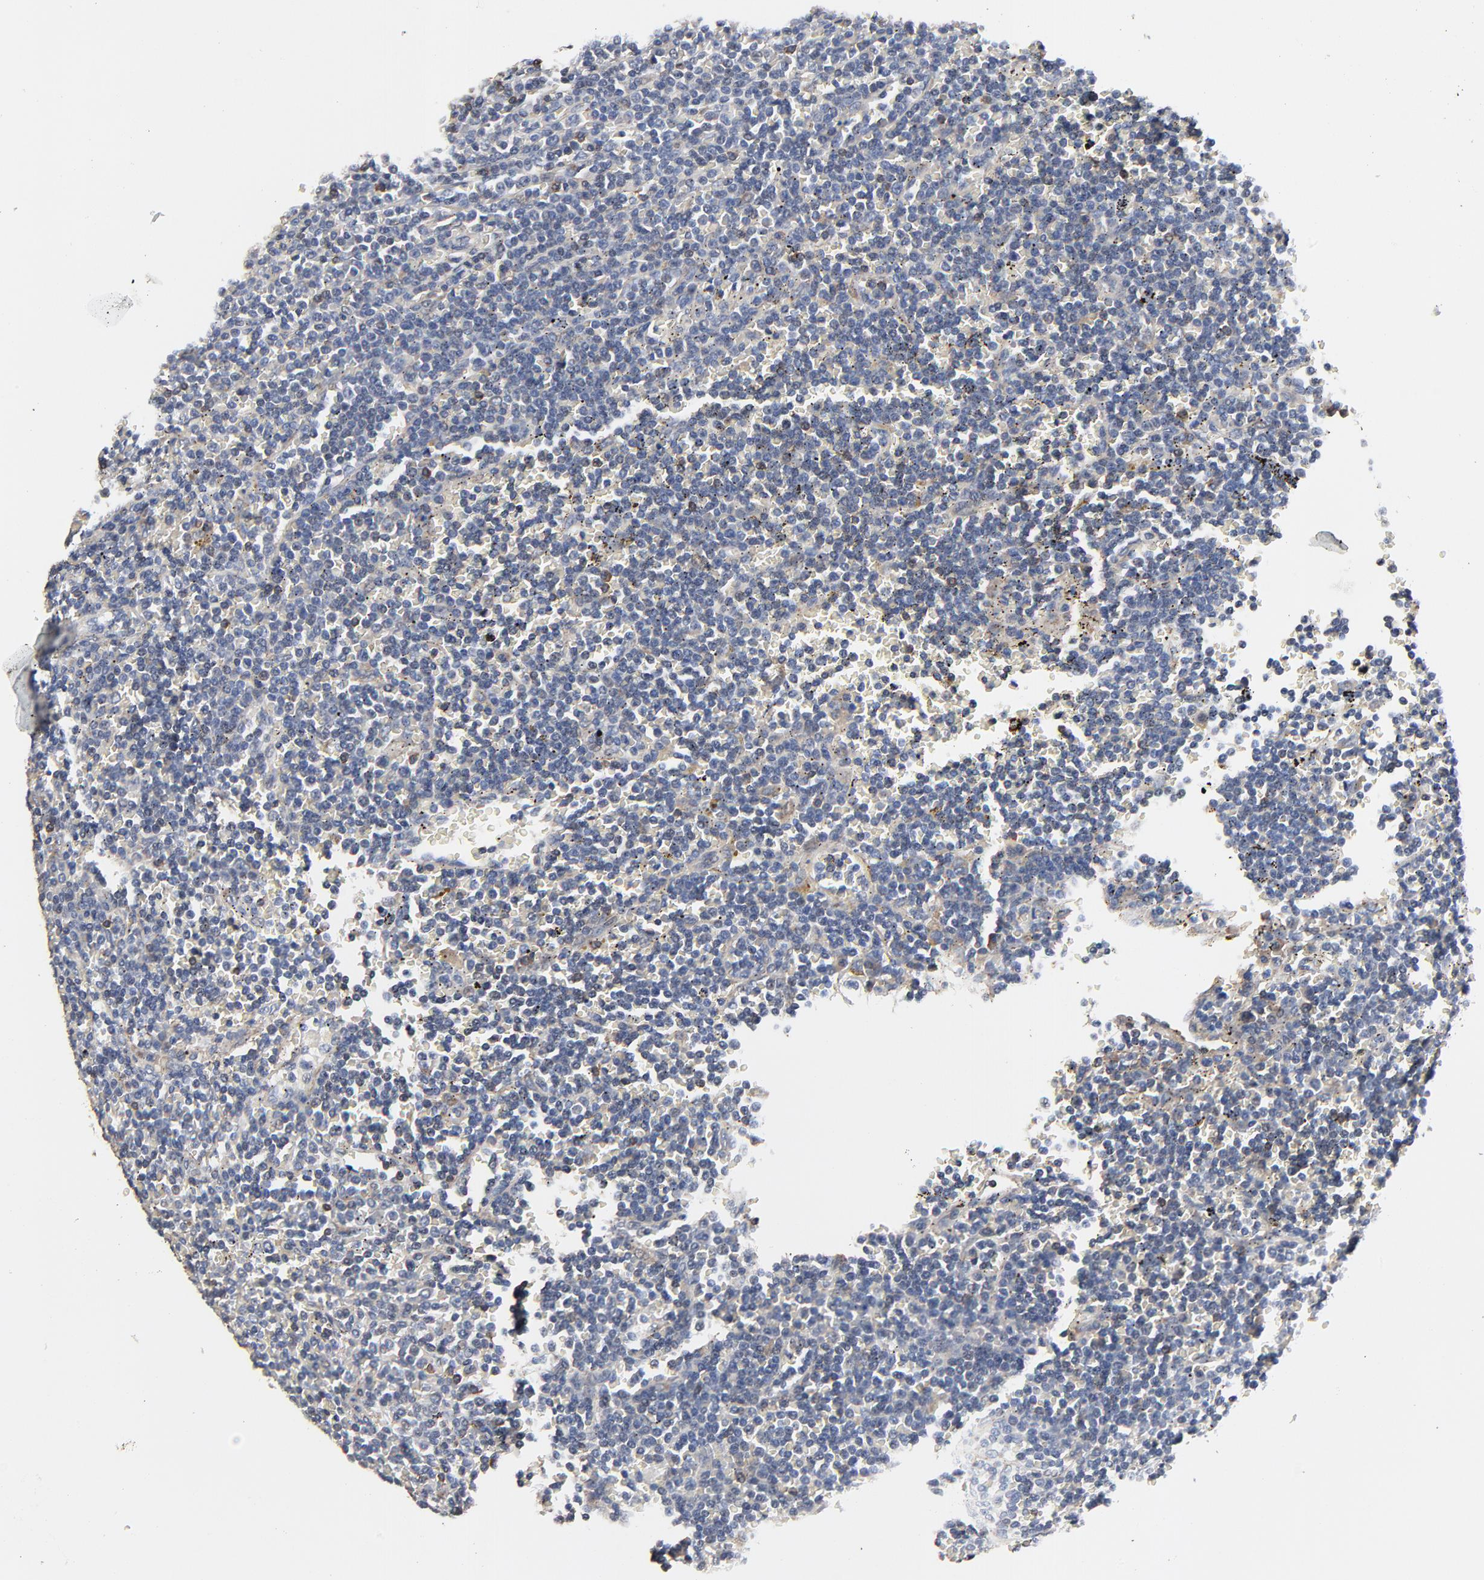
{"staining": {"intensity": "negative", "quantity": "none", "location": "none"}, "tissue": "lymphoma", "cell_type": "Tumor cells", "image_type": "cancer", "snomed": [{"axis": "morphology", "description": "Malignant lymphoma, non-Hodgkin's type, Low grade"}, {"axis": "topography", "description": "Spleen"}], "caption": "There is no significant expression in tumor cells of malignant lymphoma, non-Hodgkin's type (low-grade).", "gene": "SKAP1", "patient": {"sex": "male", "age": 80}}